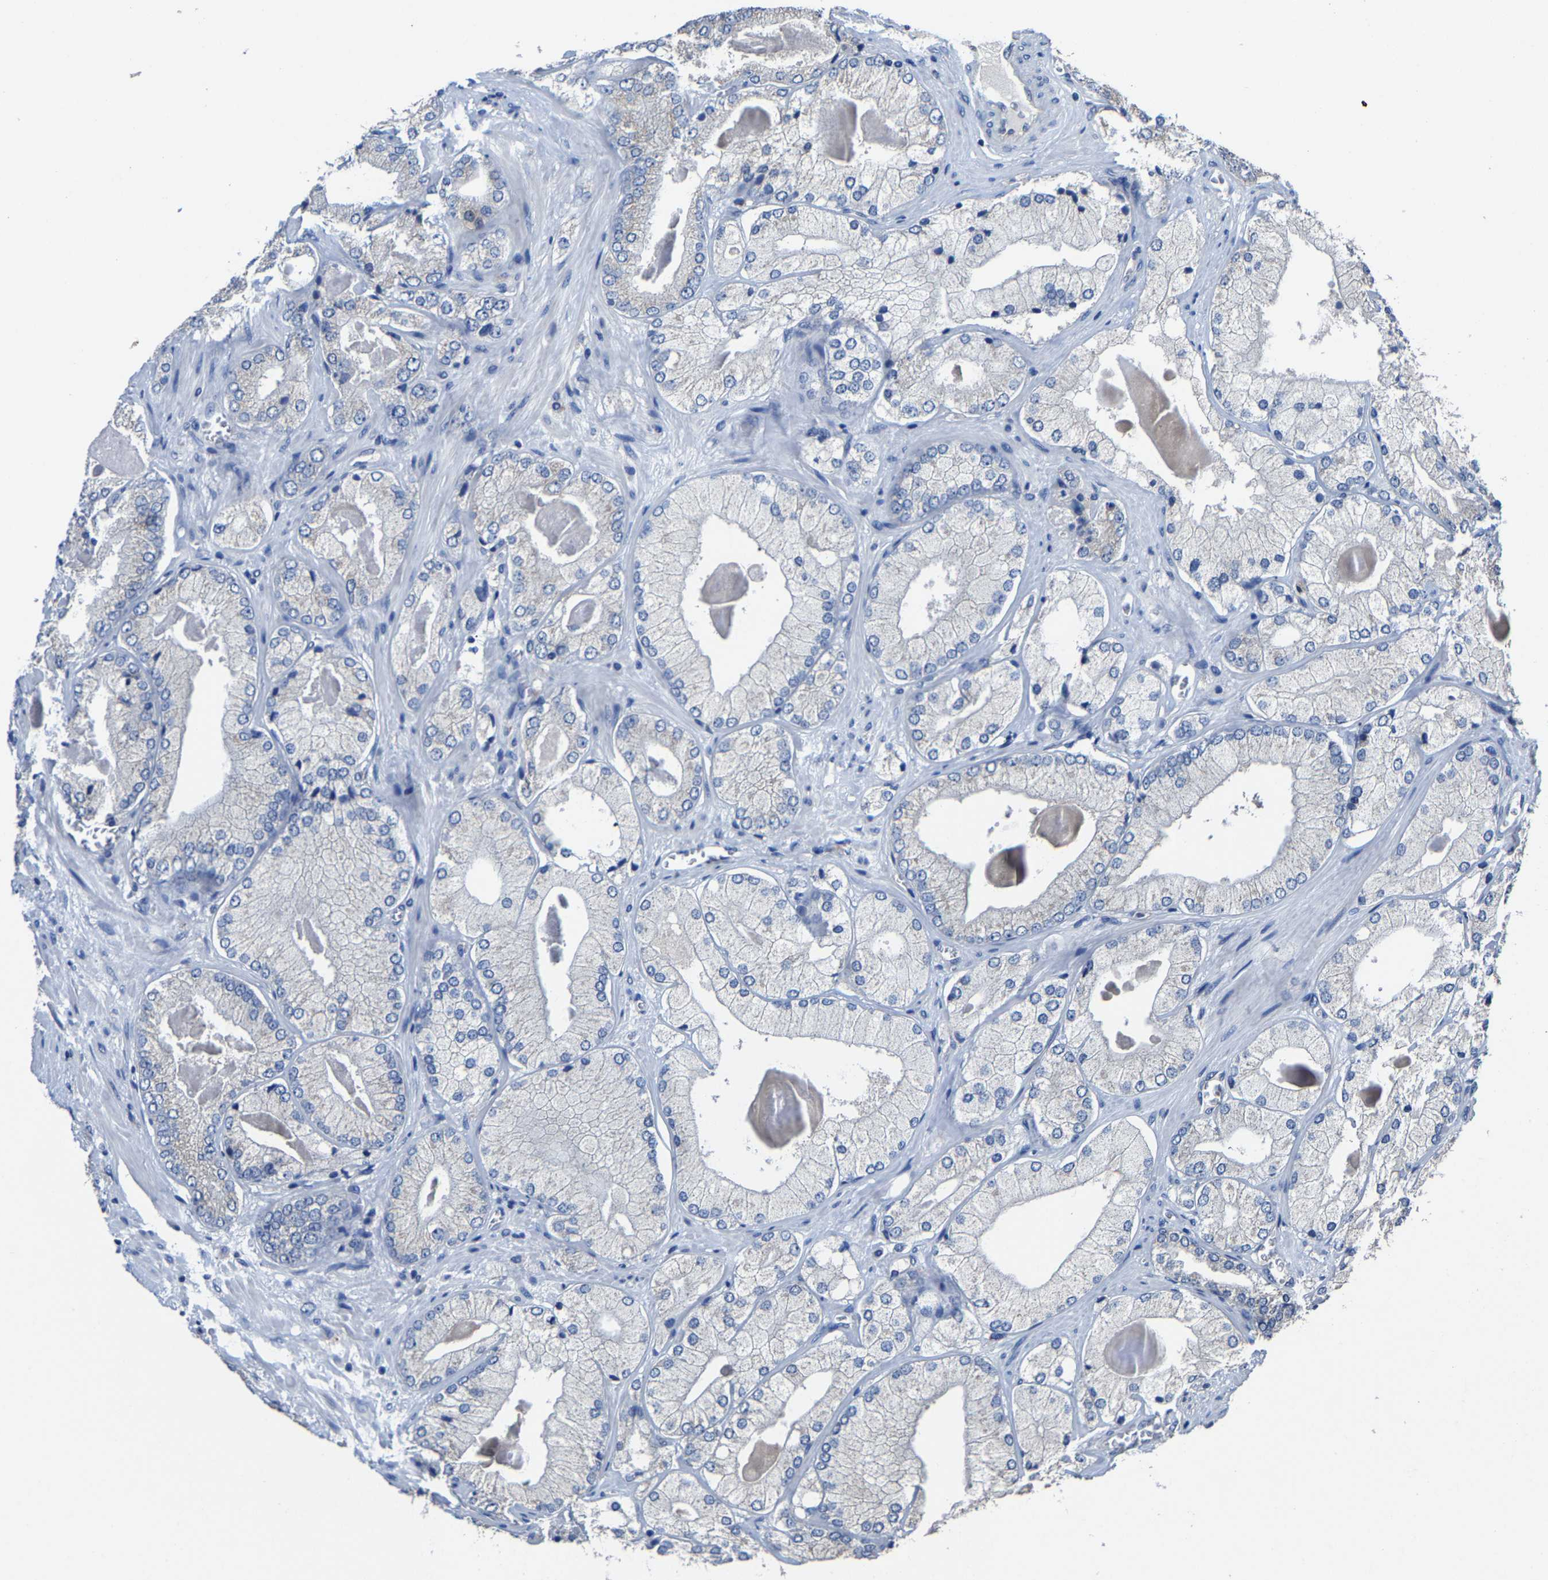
{"staining": {"intensity": "negative", "quantity": "none", "location": "none"}, "tissue": "prostate cancer", "cell_type": "Tumor cells", "image_type": "cancer", "snomed": [{"axis": "morphology", "description": "Adenocarcinoma, Low grade"}, {"axis": "topography", "description": "Prostate"}], "caption": "DAB (3,3'-diaminobenzidine) immunohistochemical staining of human prostate cancer reveals no significant expression in tumor cells. Nuclei are stained in blue.", "gene": "EBAG9", "patient": {"sex": "male", "age": 65}}